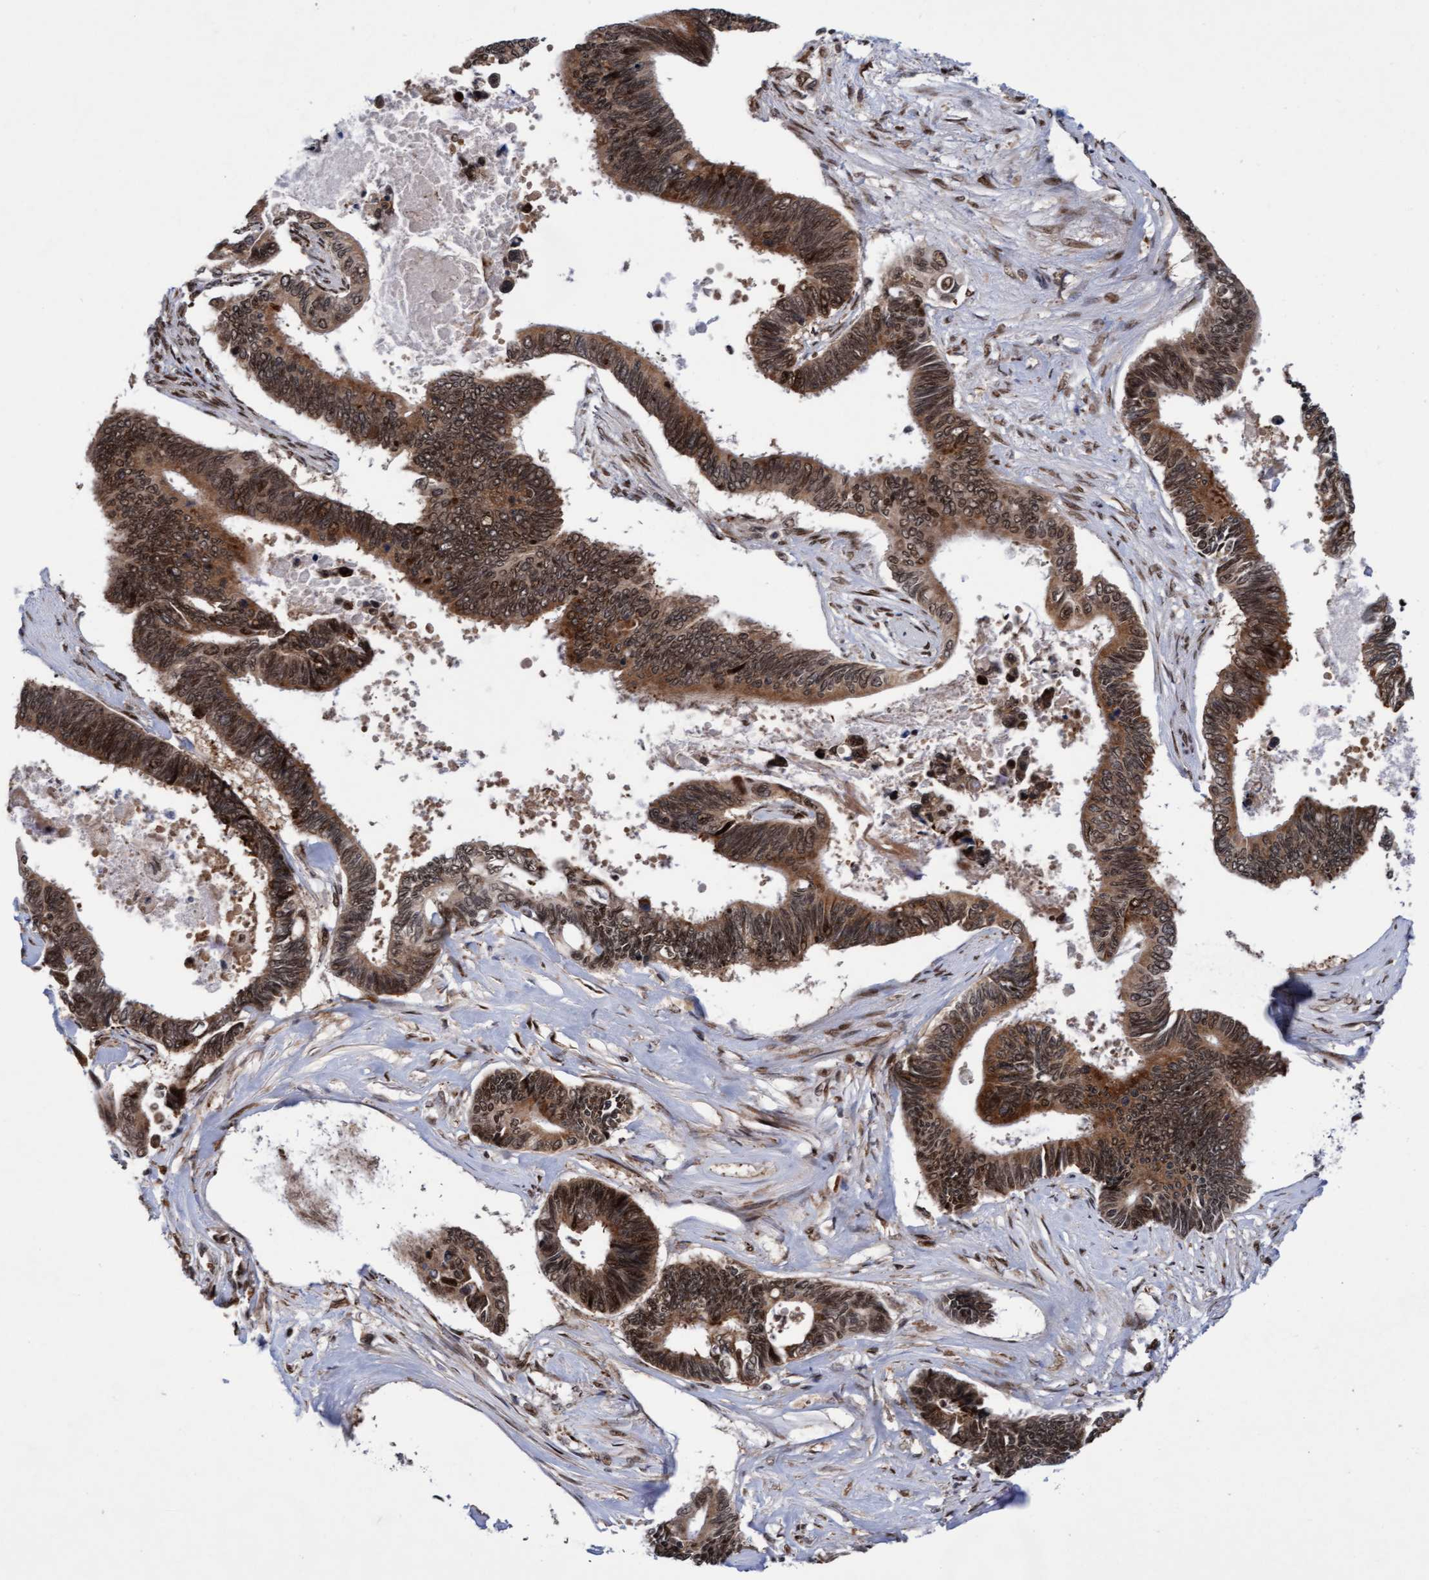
{"staining": {"intensity": "moderate", "quantity": ">75%", "location": "cytoplasmic/membranous,nuclear"}, "tissue": "pancreatic cancer", "cell_type": "Tumor cells", "image_type": "cancer", "snomed": [{"axis": "morphology", "description": "Adenocarcinoma, NOS"}, {"axis": "topography", "description": "Pancreas"}], "caption": "Moderate cytoplasmic/membranous and nuclear protein staining is appreciated in about >75% of tumor cells in adenocarcinoma (pancreatic). The protein is shown in brown color, while the nuclei are stained blue.", "gene": "TANC2", "patient": {"sex": "female", "age": 70}}